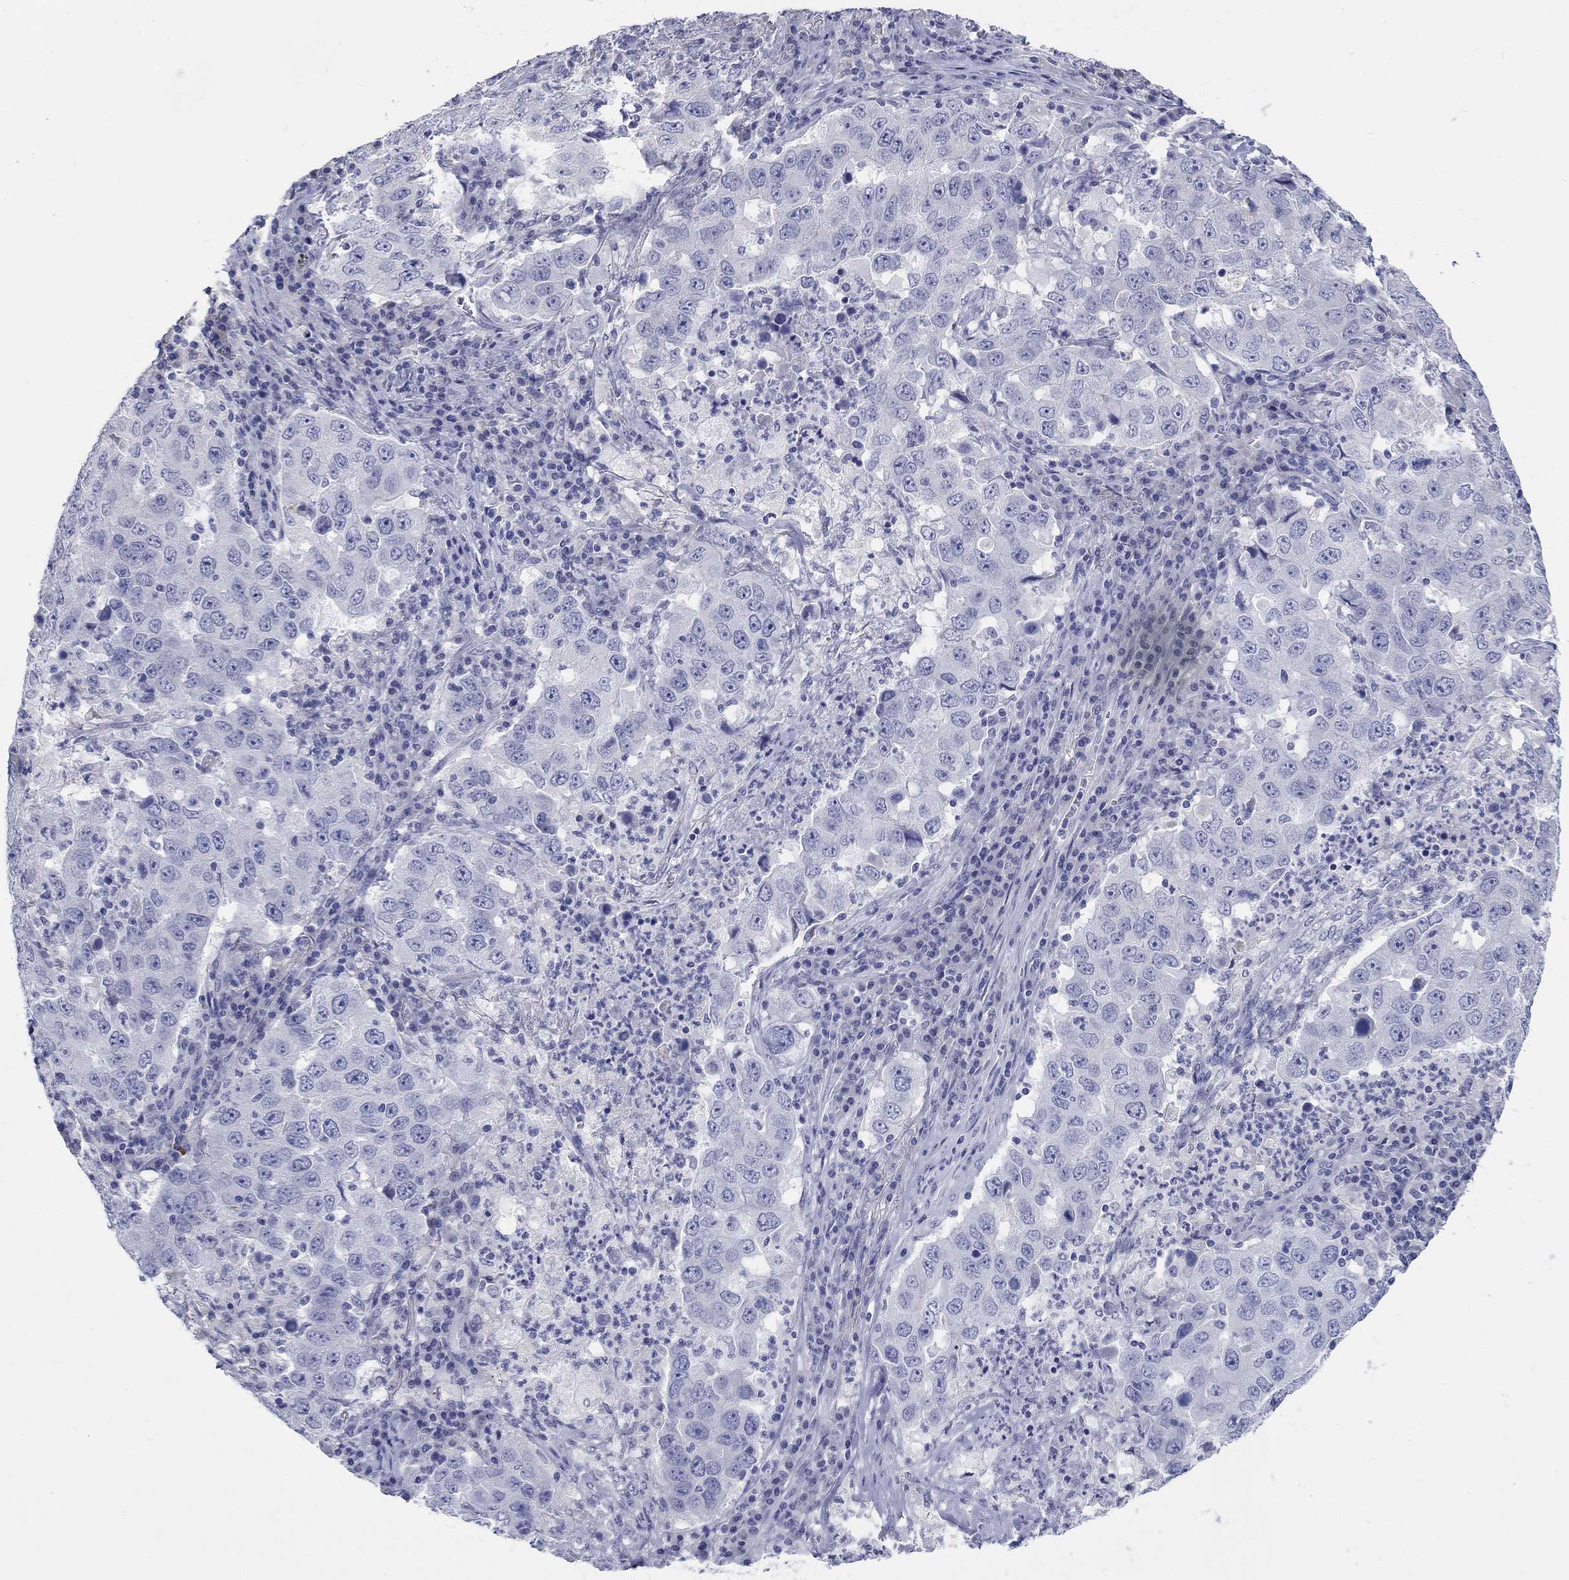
{"staining": {"intensity": "negative", "quantity": "none", "location": "none"}, "tissue": "lung cancer", "cell_type": "Tumor cells", "image_type": "cancer", "snomed": [{"axis": "morphology", "description": "Adenocarcinoma, NOS"}, {"axis": "topography", "description": "Lung"}], "caption": "Tumor cells are negative for protein expression in human adenocarcinoma (lung). Nuclei are stained in blue.", "gene": "LRRC4C", "patient": {"sex": "male", "age": 73}}